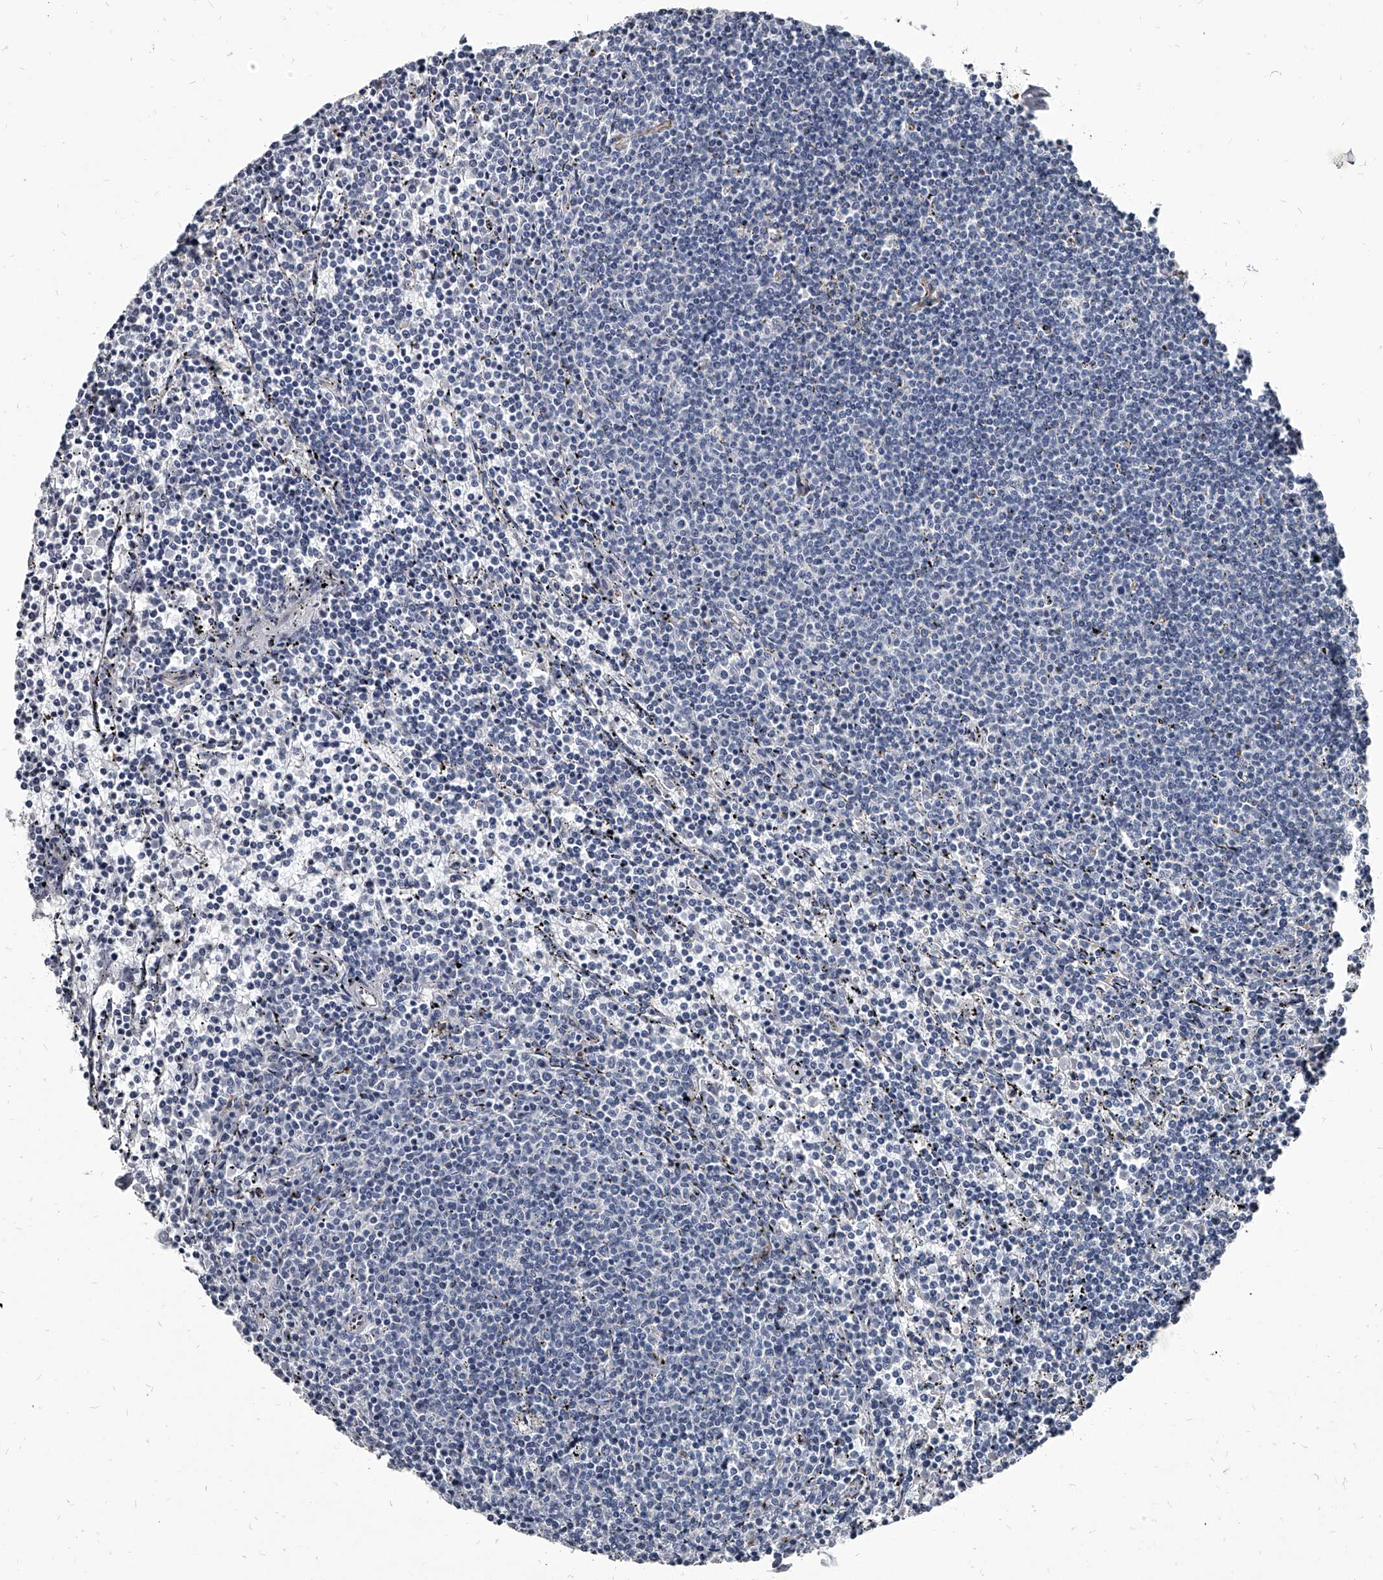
{"staining": {"intensity": "negative", "quantity": "none", "location": "none"}, "tissue": "lymphoma", "cell_type": "Tumor cells", "image_type": "cancer", "snomed": [{"axis": "morphology", "description": "Malignant lymphoma, non-Hodgkin's type, Low grade"}, {"axis": "topography", "description": "Spleen"}], "caption": "DAB (3,3'-diaminobenzidine) immunohistochemical staining of lymphoma exhibits no significant staining in tumor cells.", "gene": "PGLYRP3", "patient": {"sex": "female", "age": 50}}